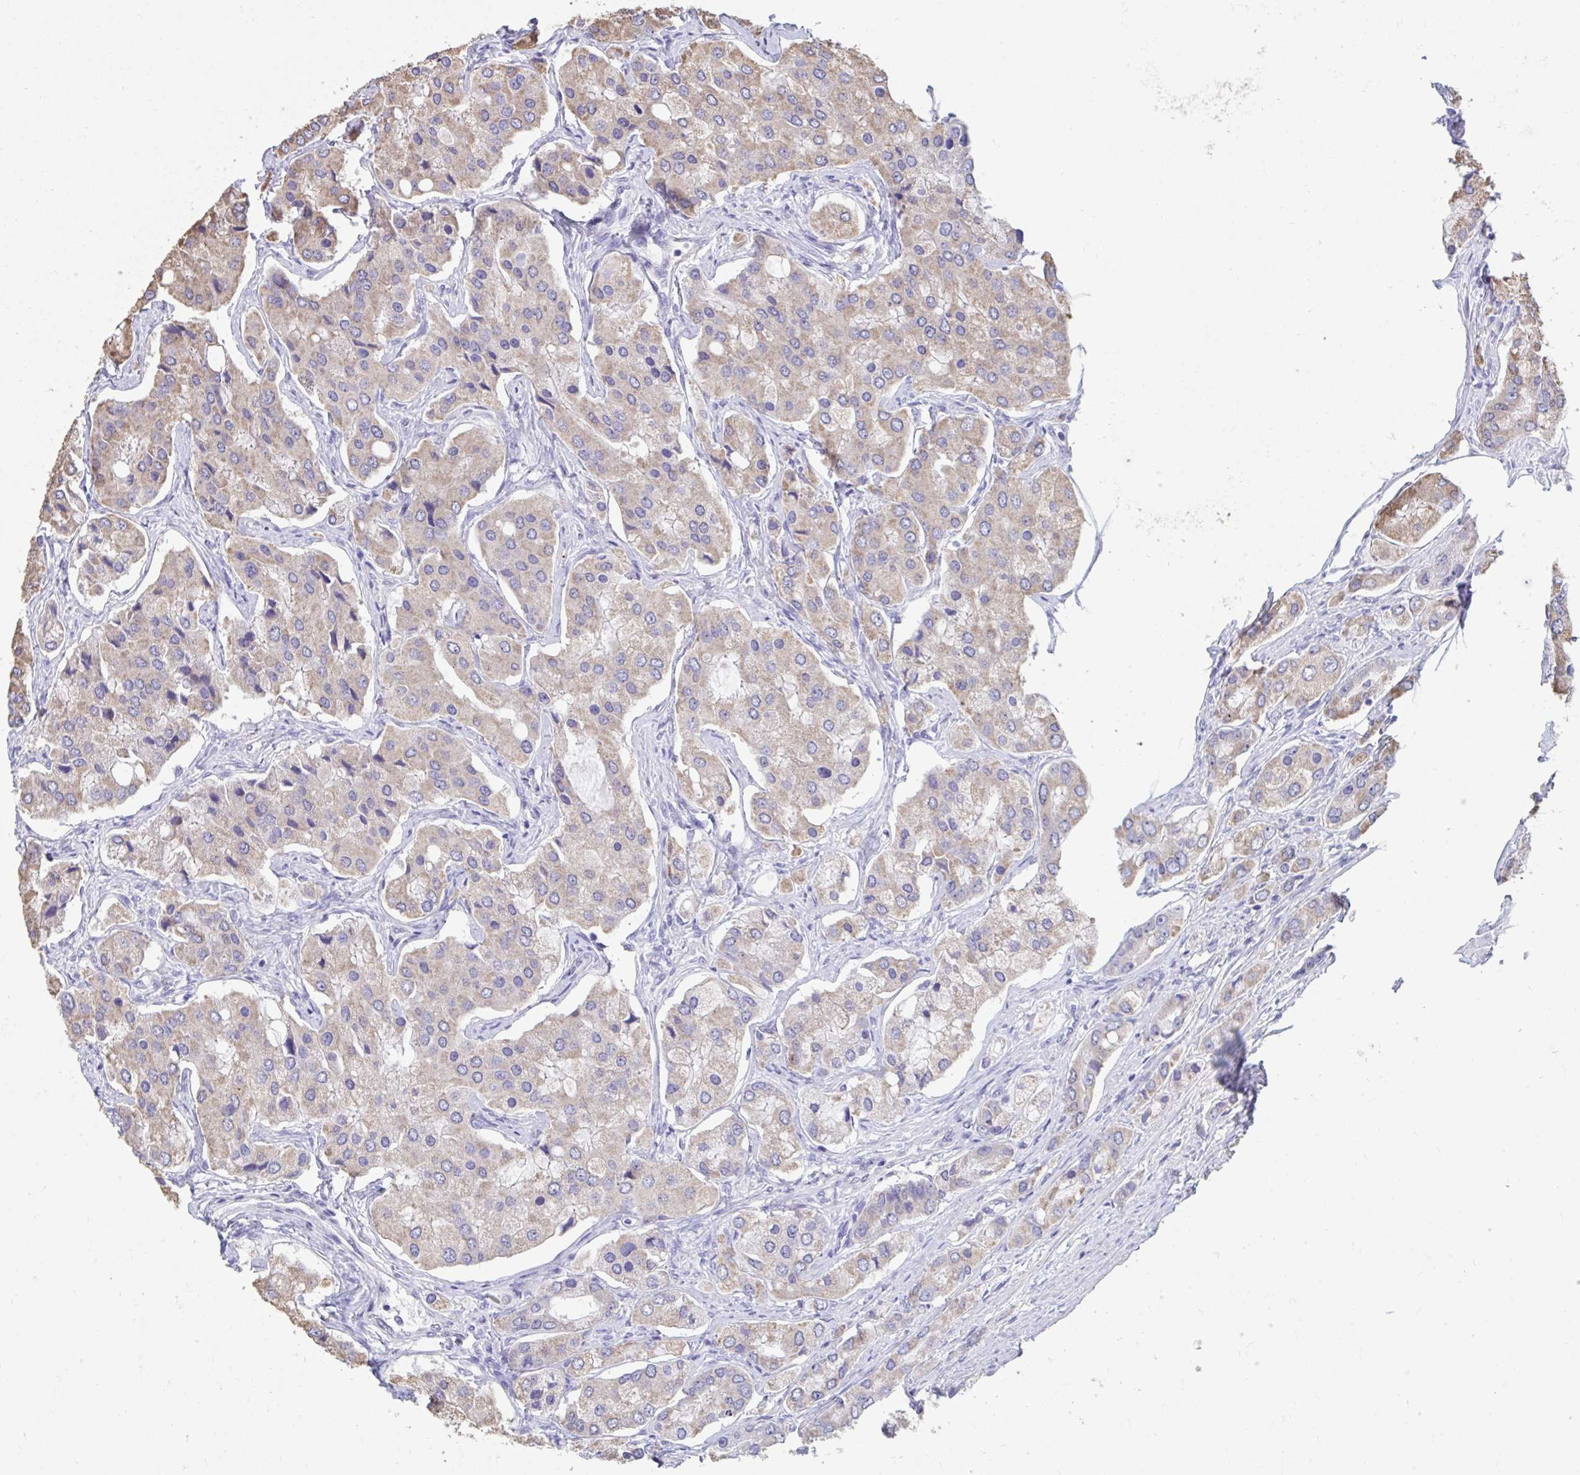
{"staining": {"intensity": "weak", "quantity": ">75%", "location": "cytoplasmic/membranous"}, "tissue": "prostate cancer", "cell_type": "Tumor cells", "image_type": "cancer", "snomed": [{"axis": "morphology", "description": "Adenocarcinoma, Low grade"}, {"axis": "topography", "description": "Prostate"}], "caption": "Brown immunohistochemical staining in human prostate cancer exhibits weak cytoplasmic/membranous positivity in approximately >75% of tumor cells.", "gene": "GPR162", "patient": {"sex": "male", "age": 69}}